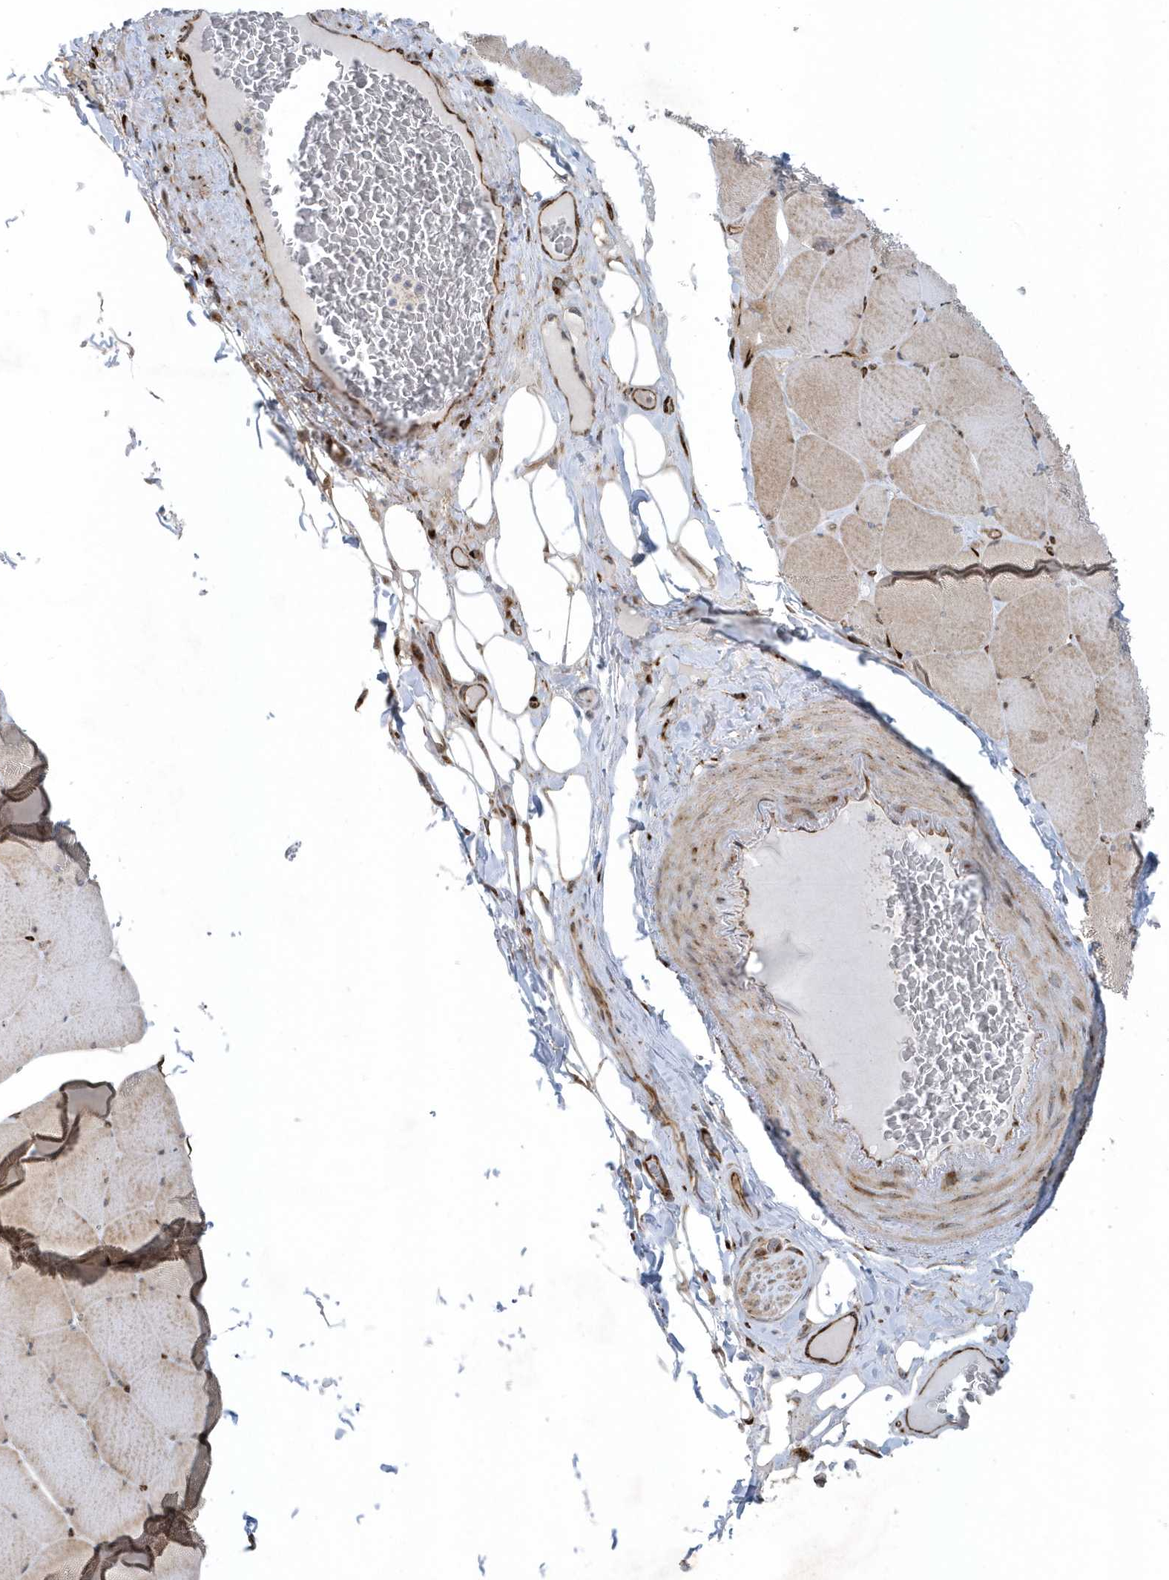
{"staining": {"intensity": "moderate", "quantity": "25%-75%", "location": "cytoplasmic/membranous"}, "tissue": "skeletal muscle", "cell_type": "Myocytes", "image_type": "normal", "snomed": [{"axis": "morphology", "description": "Normal tissue, NOS"}, {"axis": "topography", "description": "Skeletal muscle"}, {"axis": "topography", "description": "Head-Neck"}], "caption": "Brown immunohistochemical staining in normal skeletal muscle demonstrates moderate cytoplasmic/membranous staining in about 25%-75% of myocytes. (IHC, brightfield microscopy, high magnification).", "gene": "FAM98A", "patient": {"sex": "male", "age": 66}}